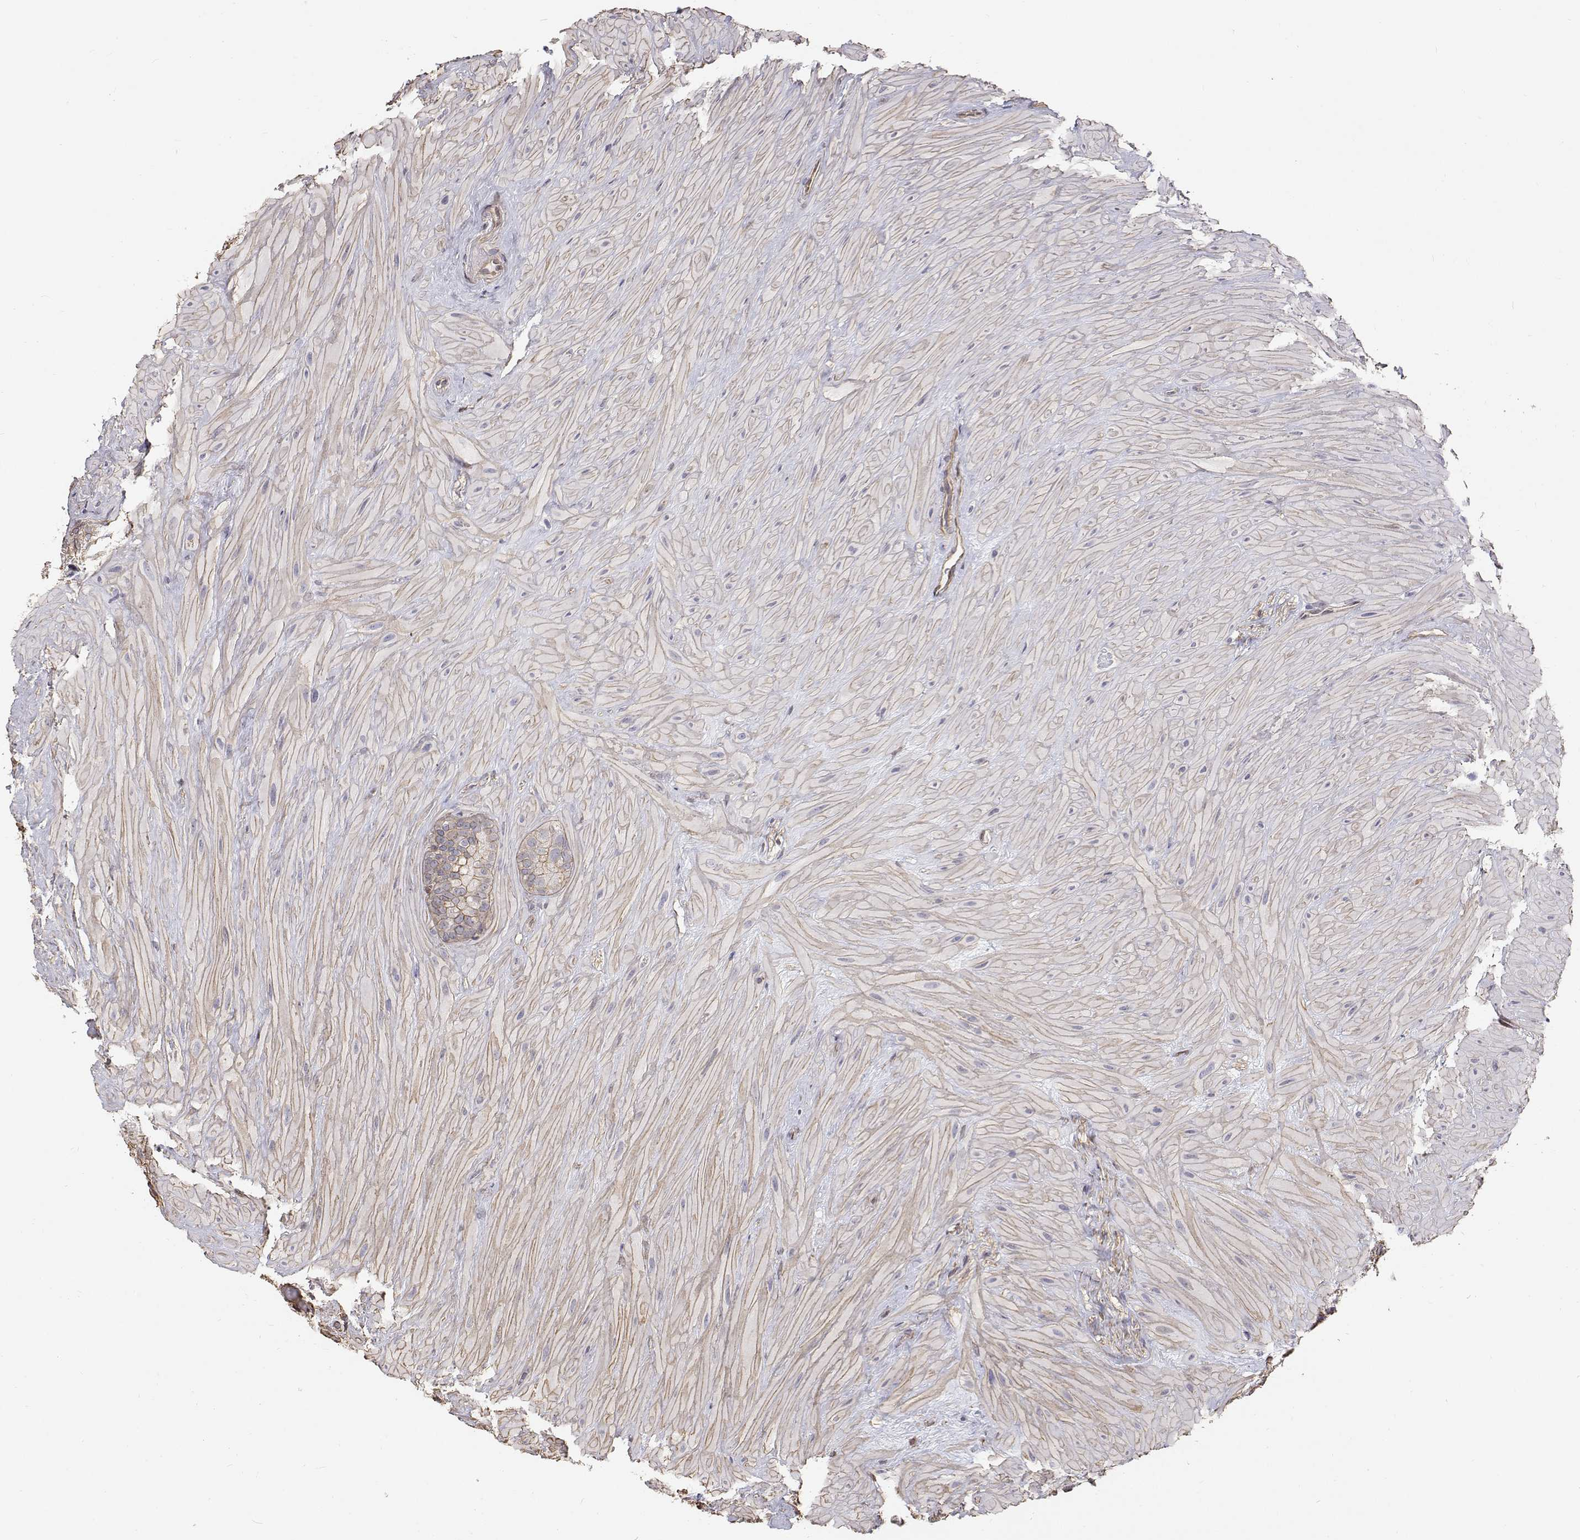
{"staining": {"intensity": "weak", "quantity": "25%-75%", "location": "cytoplasmic/membranous"}, "tissue": "seminal vesicle", "cell_type": "Glandular cells", "image_type": "normal", "snomed": [{"axis": "morphology", "description": "Normal tissue, NOS"}, {"axis": "topography", "description": "Seminal veicle"}], "caption": "Unremarkable seminal vesicle was stained to show a protein in brown. There is low levels of weak cytoplasmic/membranous positivity in approximately 25%-75% of glandular cells.", "gene": "GSDMA", "patient": {"sex": "male", "age": 60}}